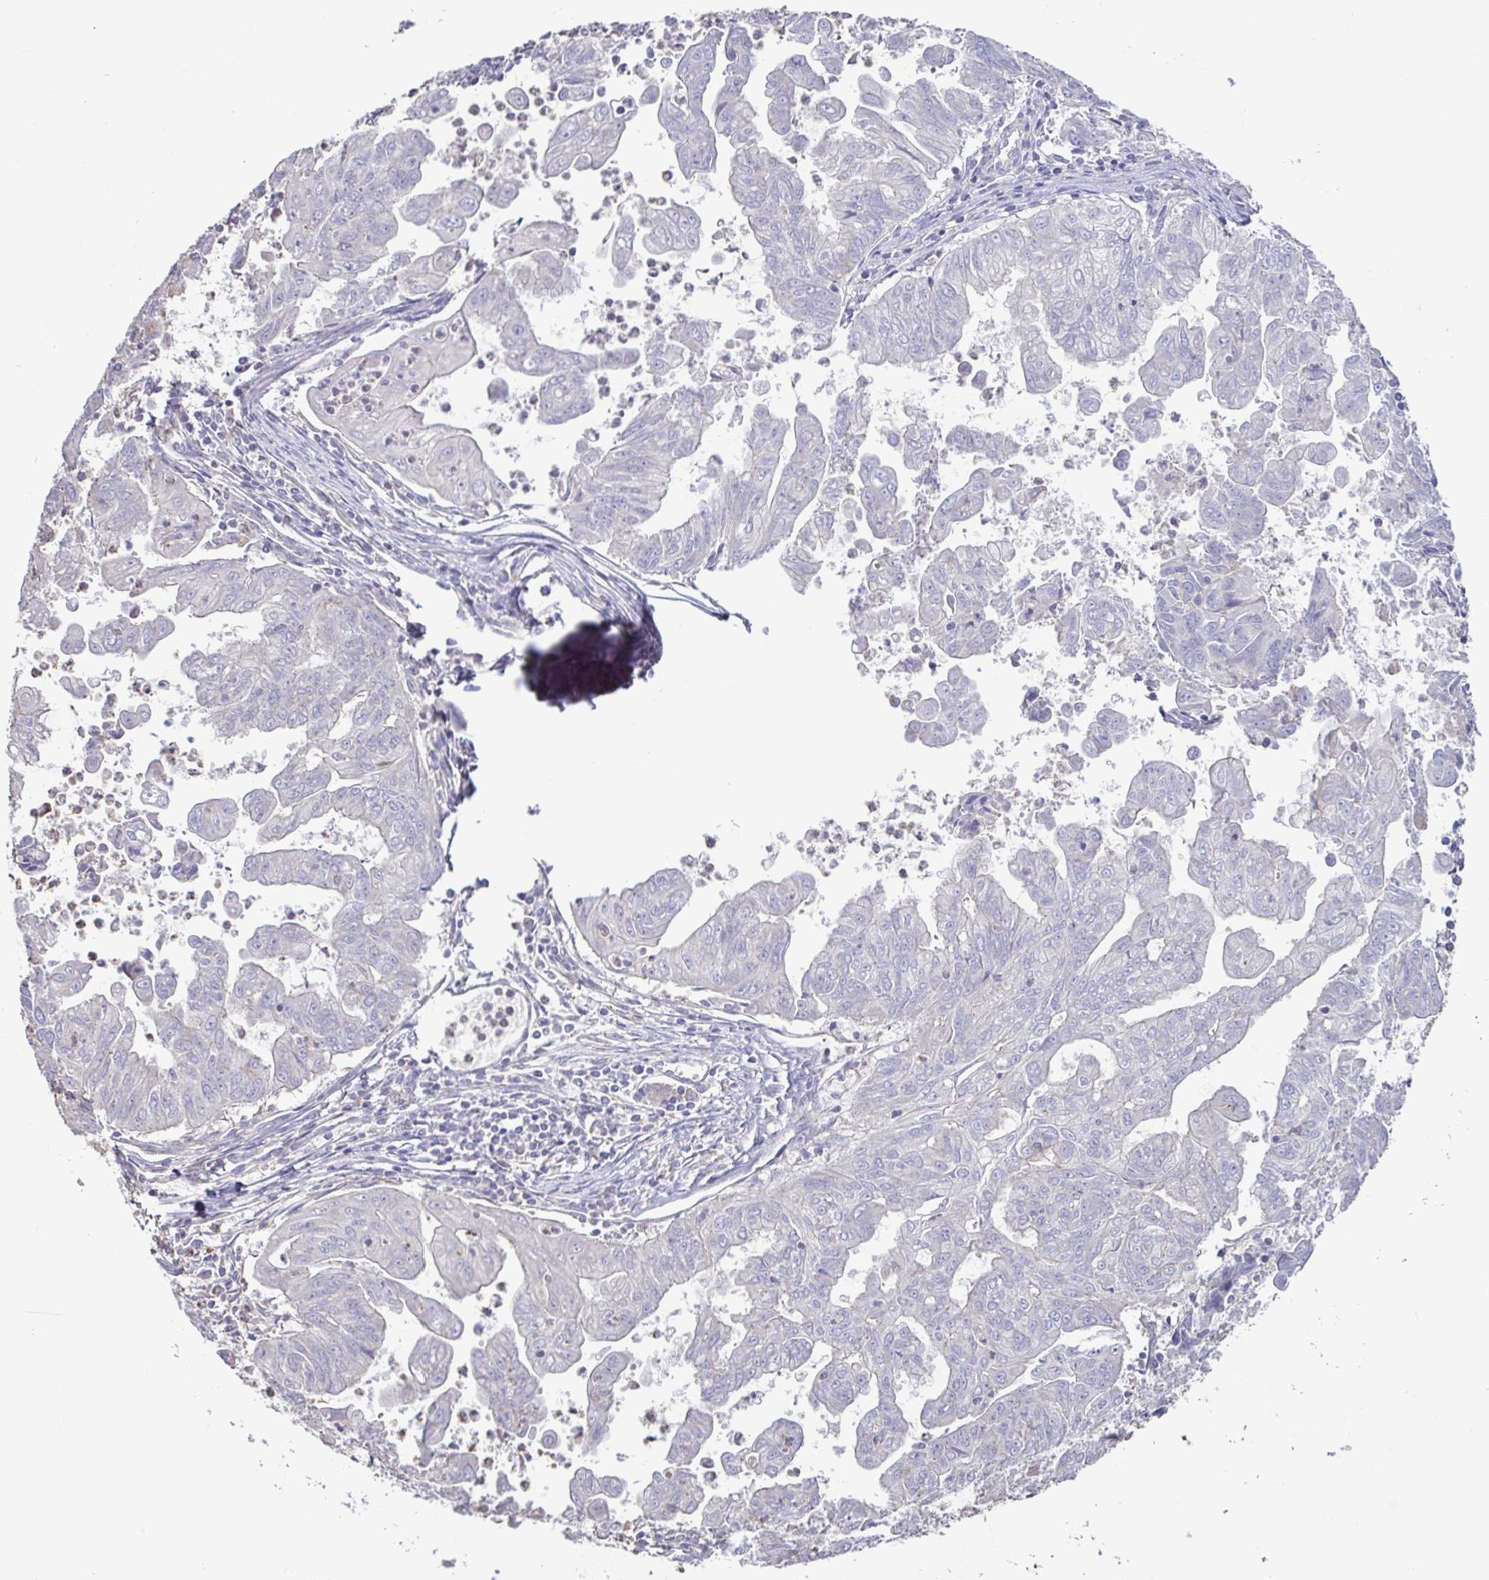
{"staining": {"intensity": "negative", "quantity": "none", "location": "none"}, "tissue": "stomach cancer", "cell_type": "Tumor cells", "image_type": "cancer", "snomed": [{"axis": "morphology", "description": "Adenocarcinoma, NOS"}, {"axis": "topography", "description": "Stomach, upper"}], "caption": "Stomach cancer stained for a protein using immunohistochemistry (IHC) demonstrates no positivity tumor cells.", "gene": "ACTRT2", "patient": {"sex": "male", "age": 80}}